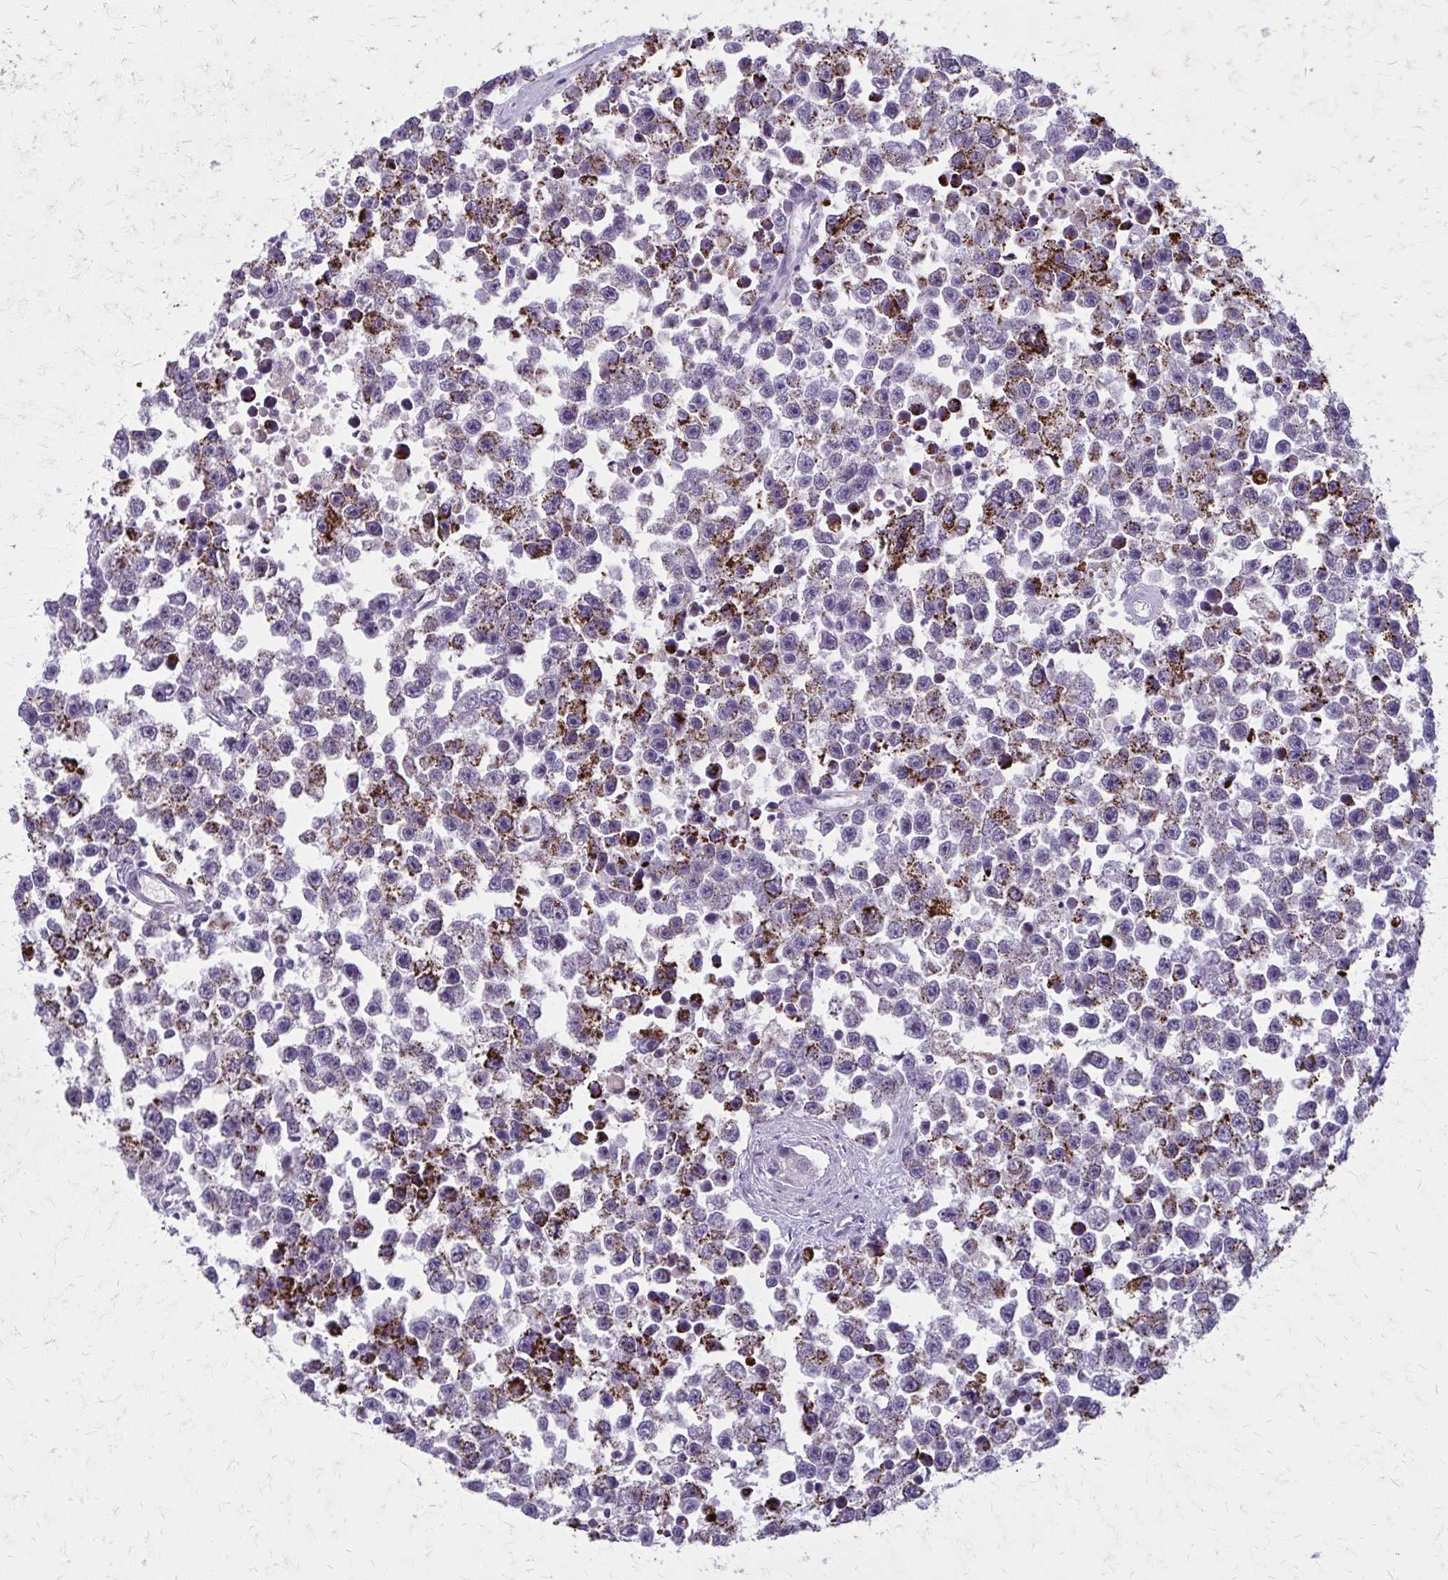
{"staining": {"intensity": "moderate", "quantity": "25%-75%", "location": "cytoplasmic/membranous"}, "tissue": "testis cancer", "cell_type": "Tumor cells", "image_type": "cancer", "snomed": [{"axis": "morphology", "description": "Seminoma, NOS"}, {"axis": "topography", "description": "Testis"}], "caption": "Protein analysis of testis cancer tissue exhibits moderate cytoplasmic/membranous staining in approximately 25%-75% of tumor cells. (DAB = brown stain, brightfield microscopy at high magnification).", "gene": "TVP23A", "patient": {"sex": "male", "age": 26}}